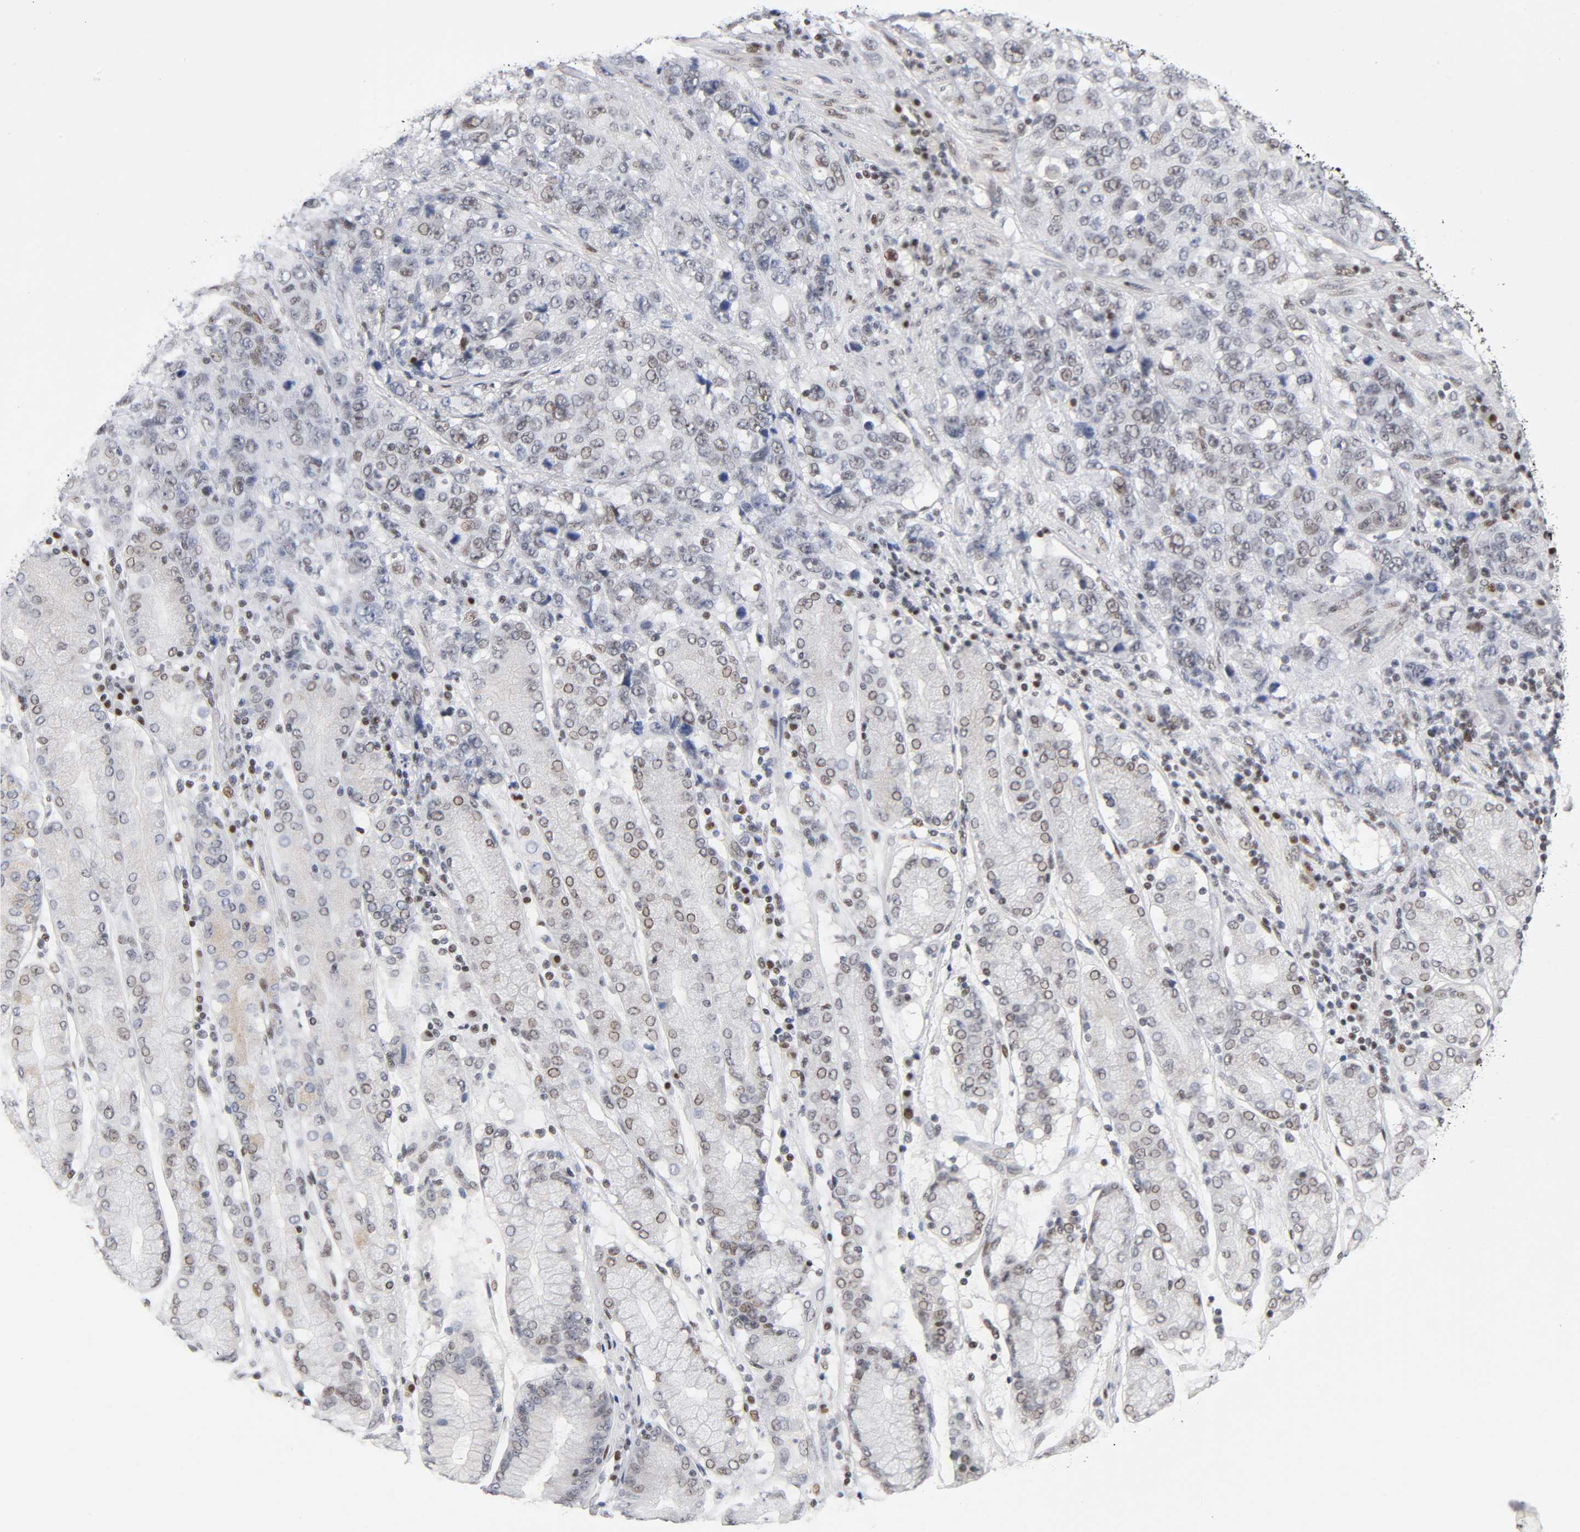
{"staining": {"intensity": "weak", "quantity": ">75%", "location": "nuclear"}, "tissue": "stomach cancer", "cell_type": "Tumor cells", "image_type": "cancer", "snomed": [{"axis": "morphology", "description": "Normal tissue, NOS"}, {"axis": "morphology", "description": "Adenocarcinoma, NOS"}, {"axis": "topography", "description": "Stomach"}], "caption": "Weak nuclear protein staining is present in approximately >75% of tumor cells in stomach adenocarcinoma.", "gene": "SP3", "patient": {"sex": "male", "age": 48}}